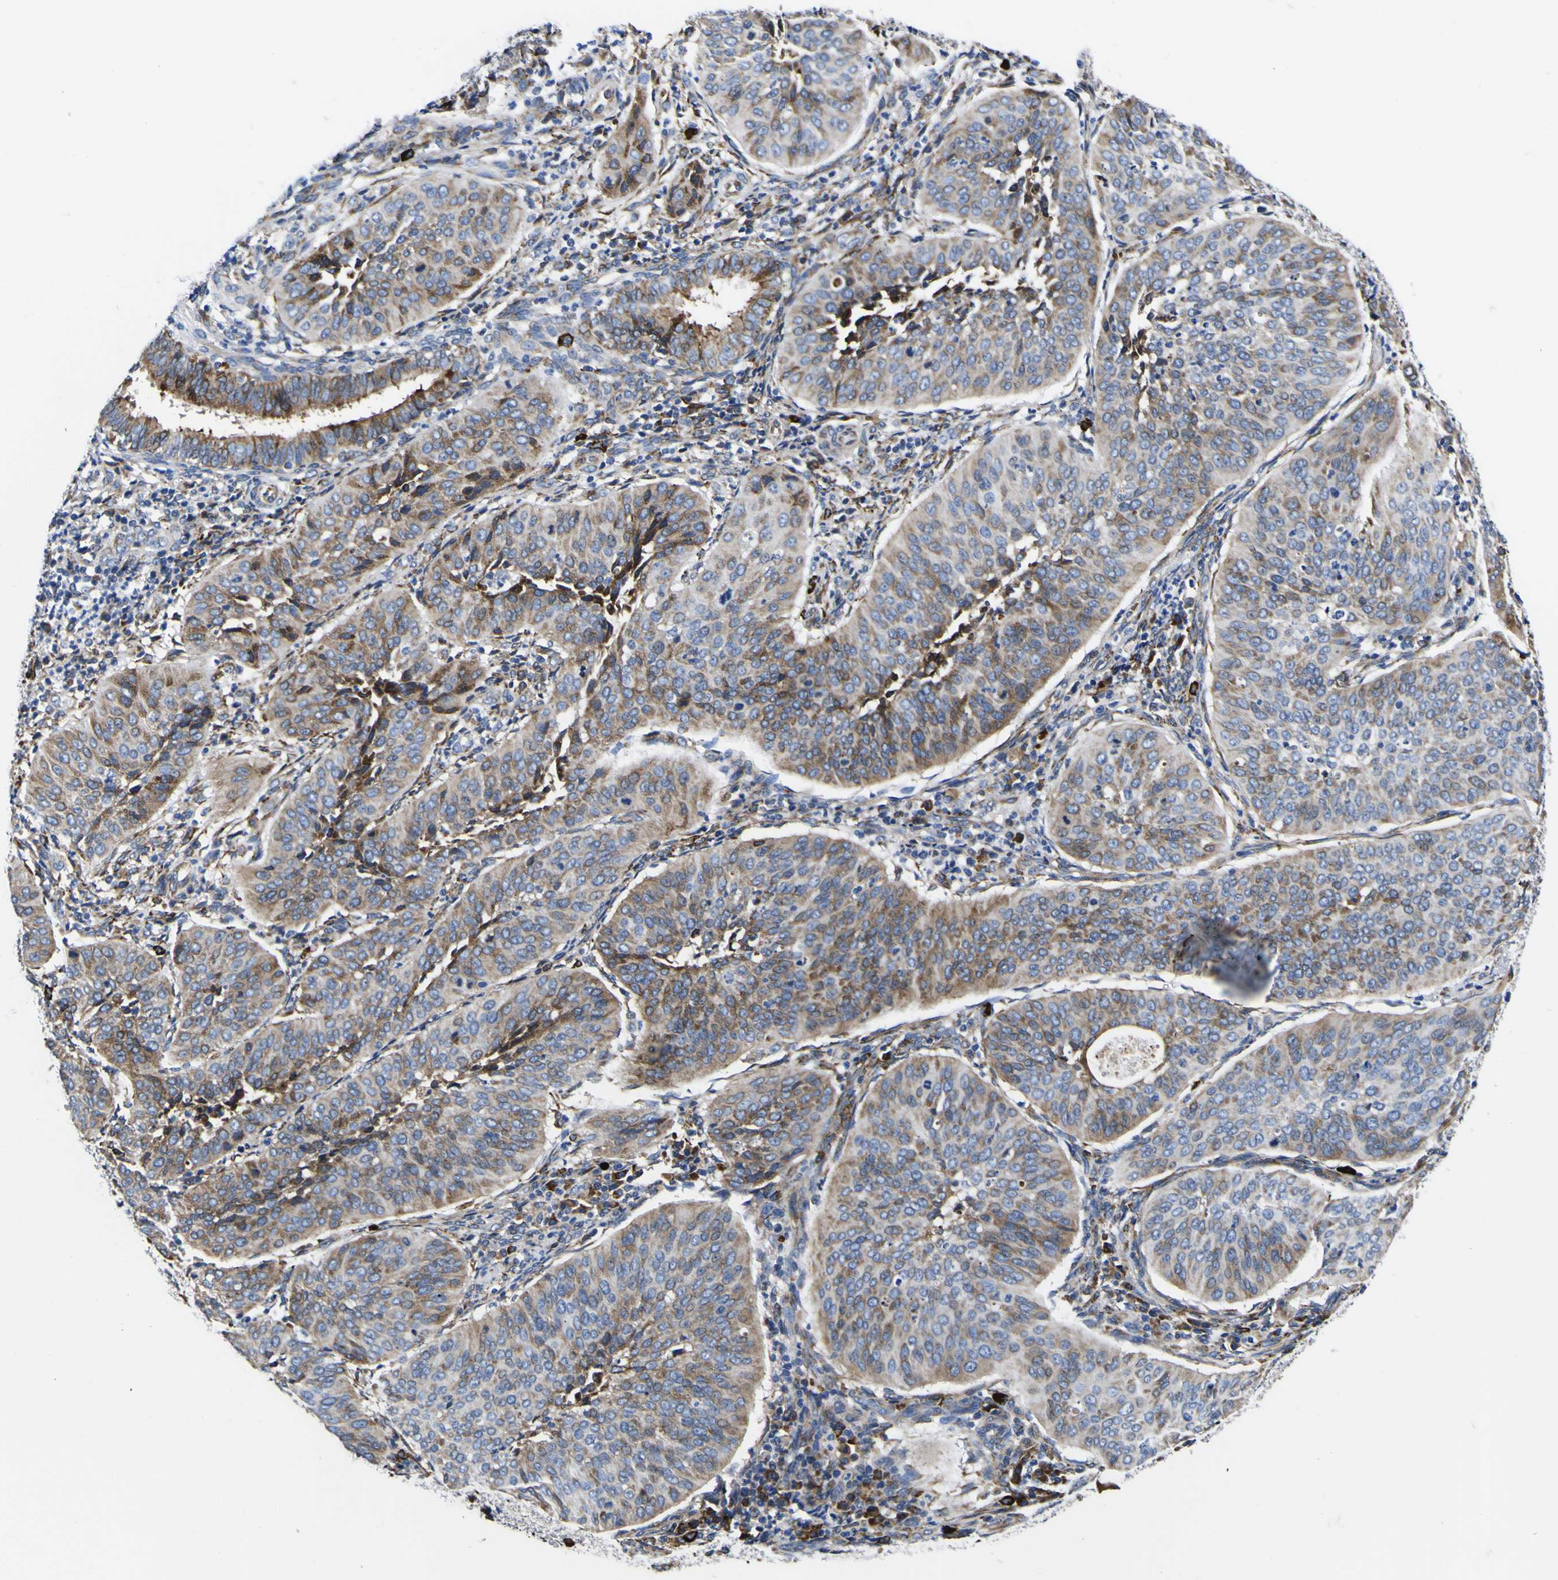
{"staining": {"intensity": "weak", "quantity": ">75%", "location": "cytoplasmic/membranous"}, "tissue": "cervical cancer", "cell_type": "Tumor cells", "image_type": "cancer", "snomed": [{"axis": "morphology", "description": "Normal tissue, NOS"}, {"axis": "morphology", "description": "Squamous cell carcinoma, NOS"}, {"axis": "topography", "description": "Cervix"}], "caption": "Approximately >75% of tumor cells in squamous cell carcinoma (cervical) demonstrate weak cytoplasmic/membranous protein positivity as visualized by brown immunohistochemical staining.", "gene": "SCD", "patient": {"sex": "female", "age": 39}}